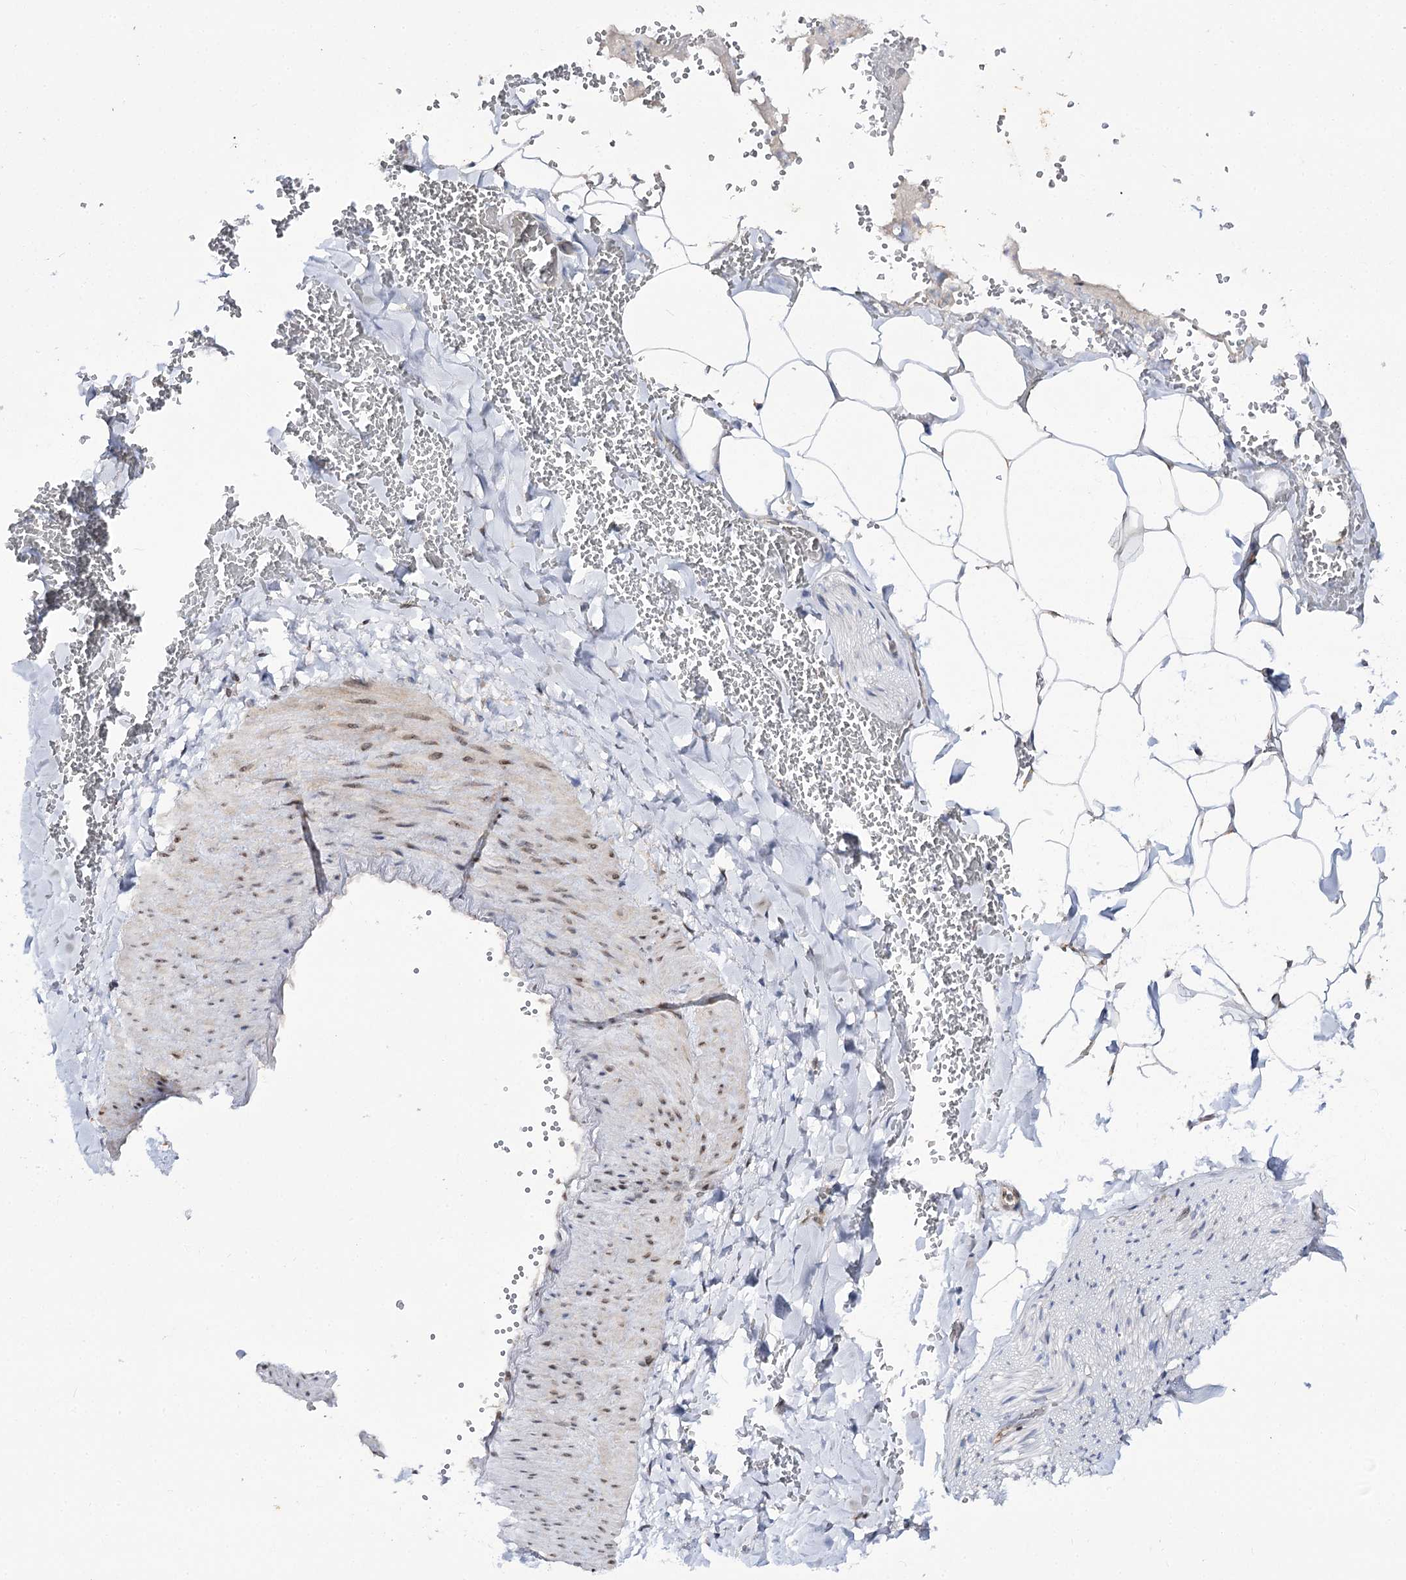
{"staining": {"intensity": "negative", "quantity": "none", "location": "none"}, "tissue": "adipose tissue", "cell_type": "Adipocytes", "image_type": "normal", "snomed": [{"axis": "morphology", "description": "Normal tissue, NOS"}, {"axis": "topography", "description": "Gallbladder"}, {"axis": "topography", "description": "Peripheral nerve tissue"}], "caption": "Immunohistochemistry (IHC) histopathology image of benign adipose tissue: human adipose tissue stained with DAB (3,3'-diaminobenzidine) displays no significant protein staining in adipocytes.", "gene": "C11orf80", "patient": {"sex": "male", "age": 38}}